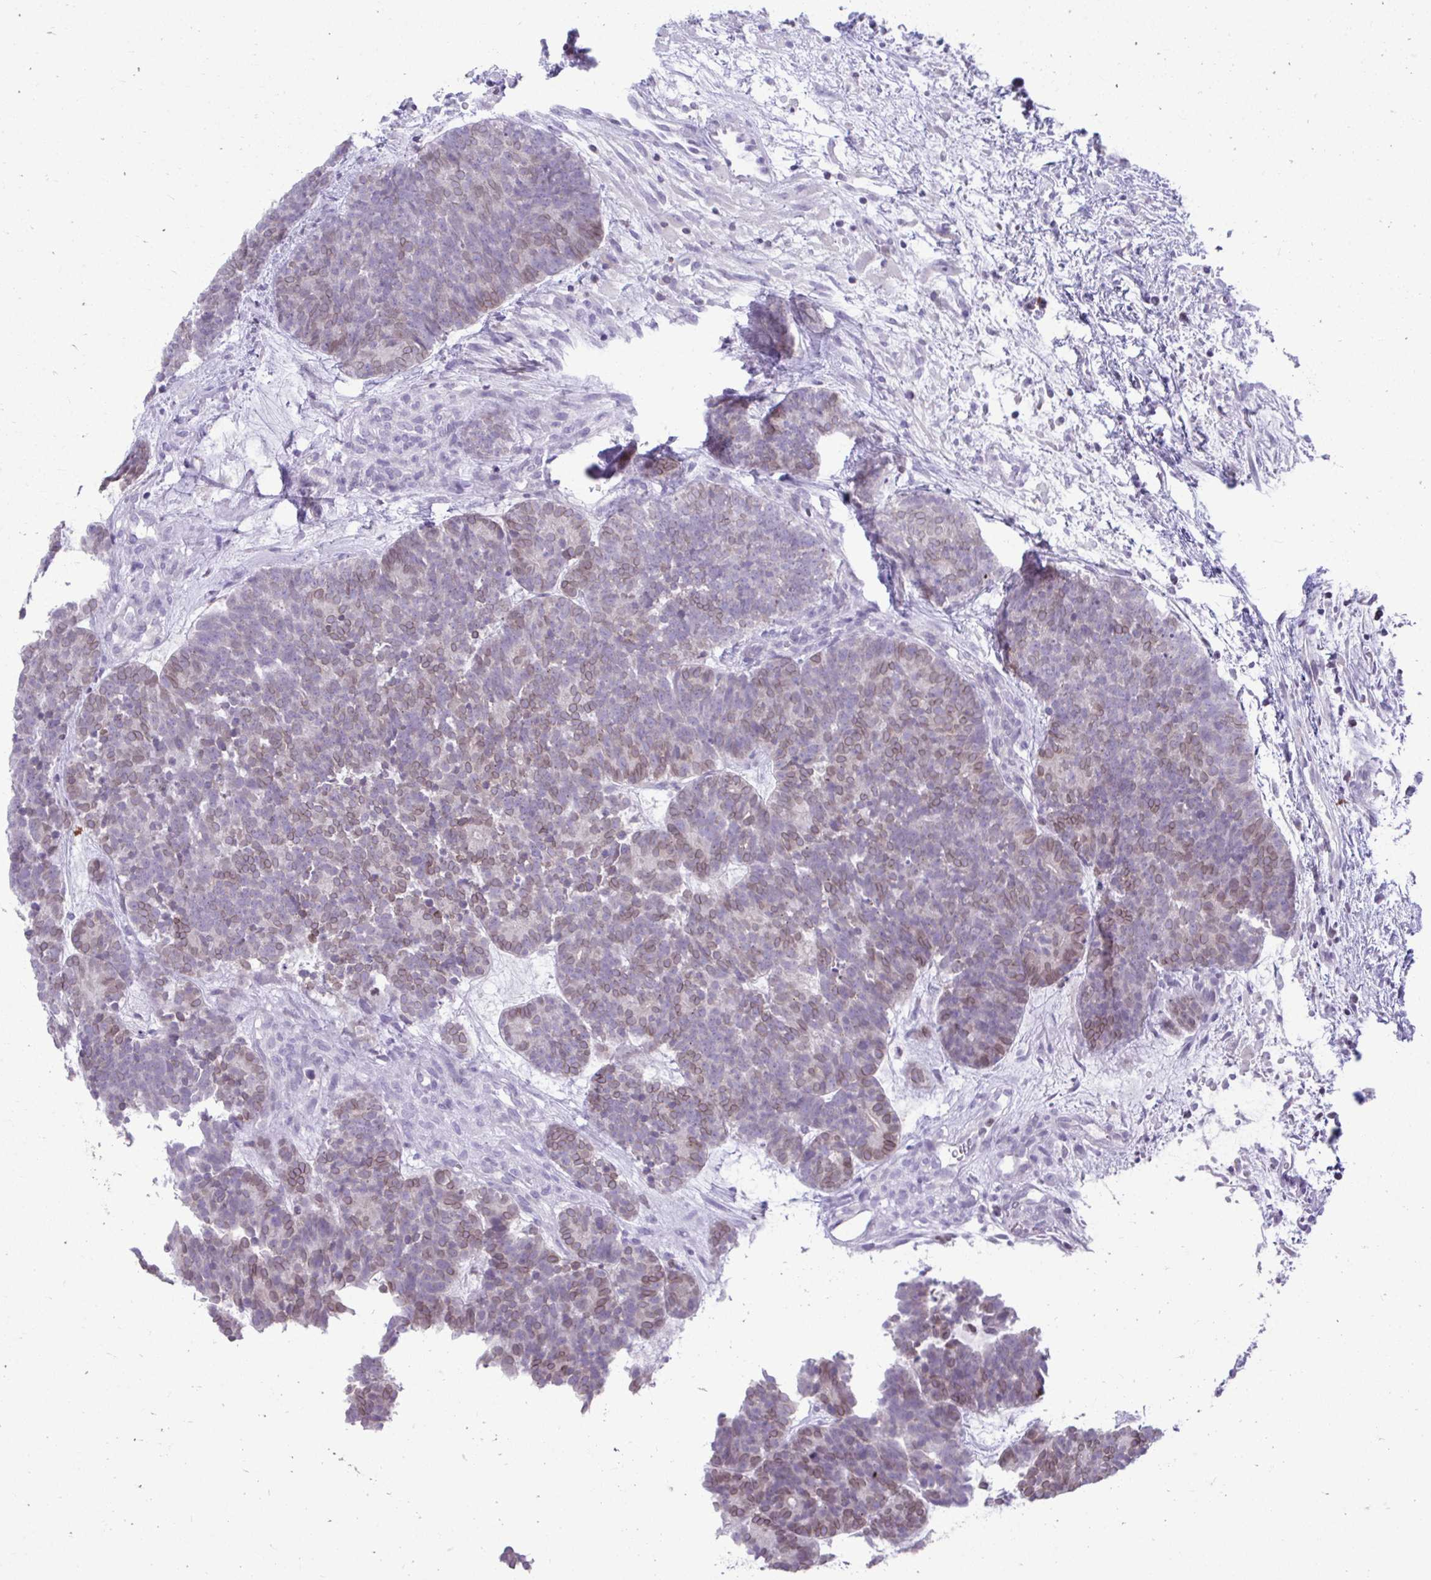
{"staining": {"intensity": "weak", "quantity": "25%-75%", "location": "cytoplasmic/membranous,nuclear"}, "tissue": "head and neck cancer", "cell_type": "Tumor cells", "image_type": "cancer", "snomed": [{"axis": "morphology", "description": "Adenocarcinoma, NOS"}, {"axis": "topography", "description": "Head-Neck"}], "caption": "Tumor cells reveal weak cytoplasmic/membranous and nuclear expression in approximately 25%-75% of cells in head and neck cancer. (DAB IHC with brightfield microscopy, high magnification).", "gene": "OR7A5", "patient": {"sex": "female", "age": 81}}